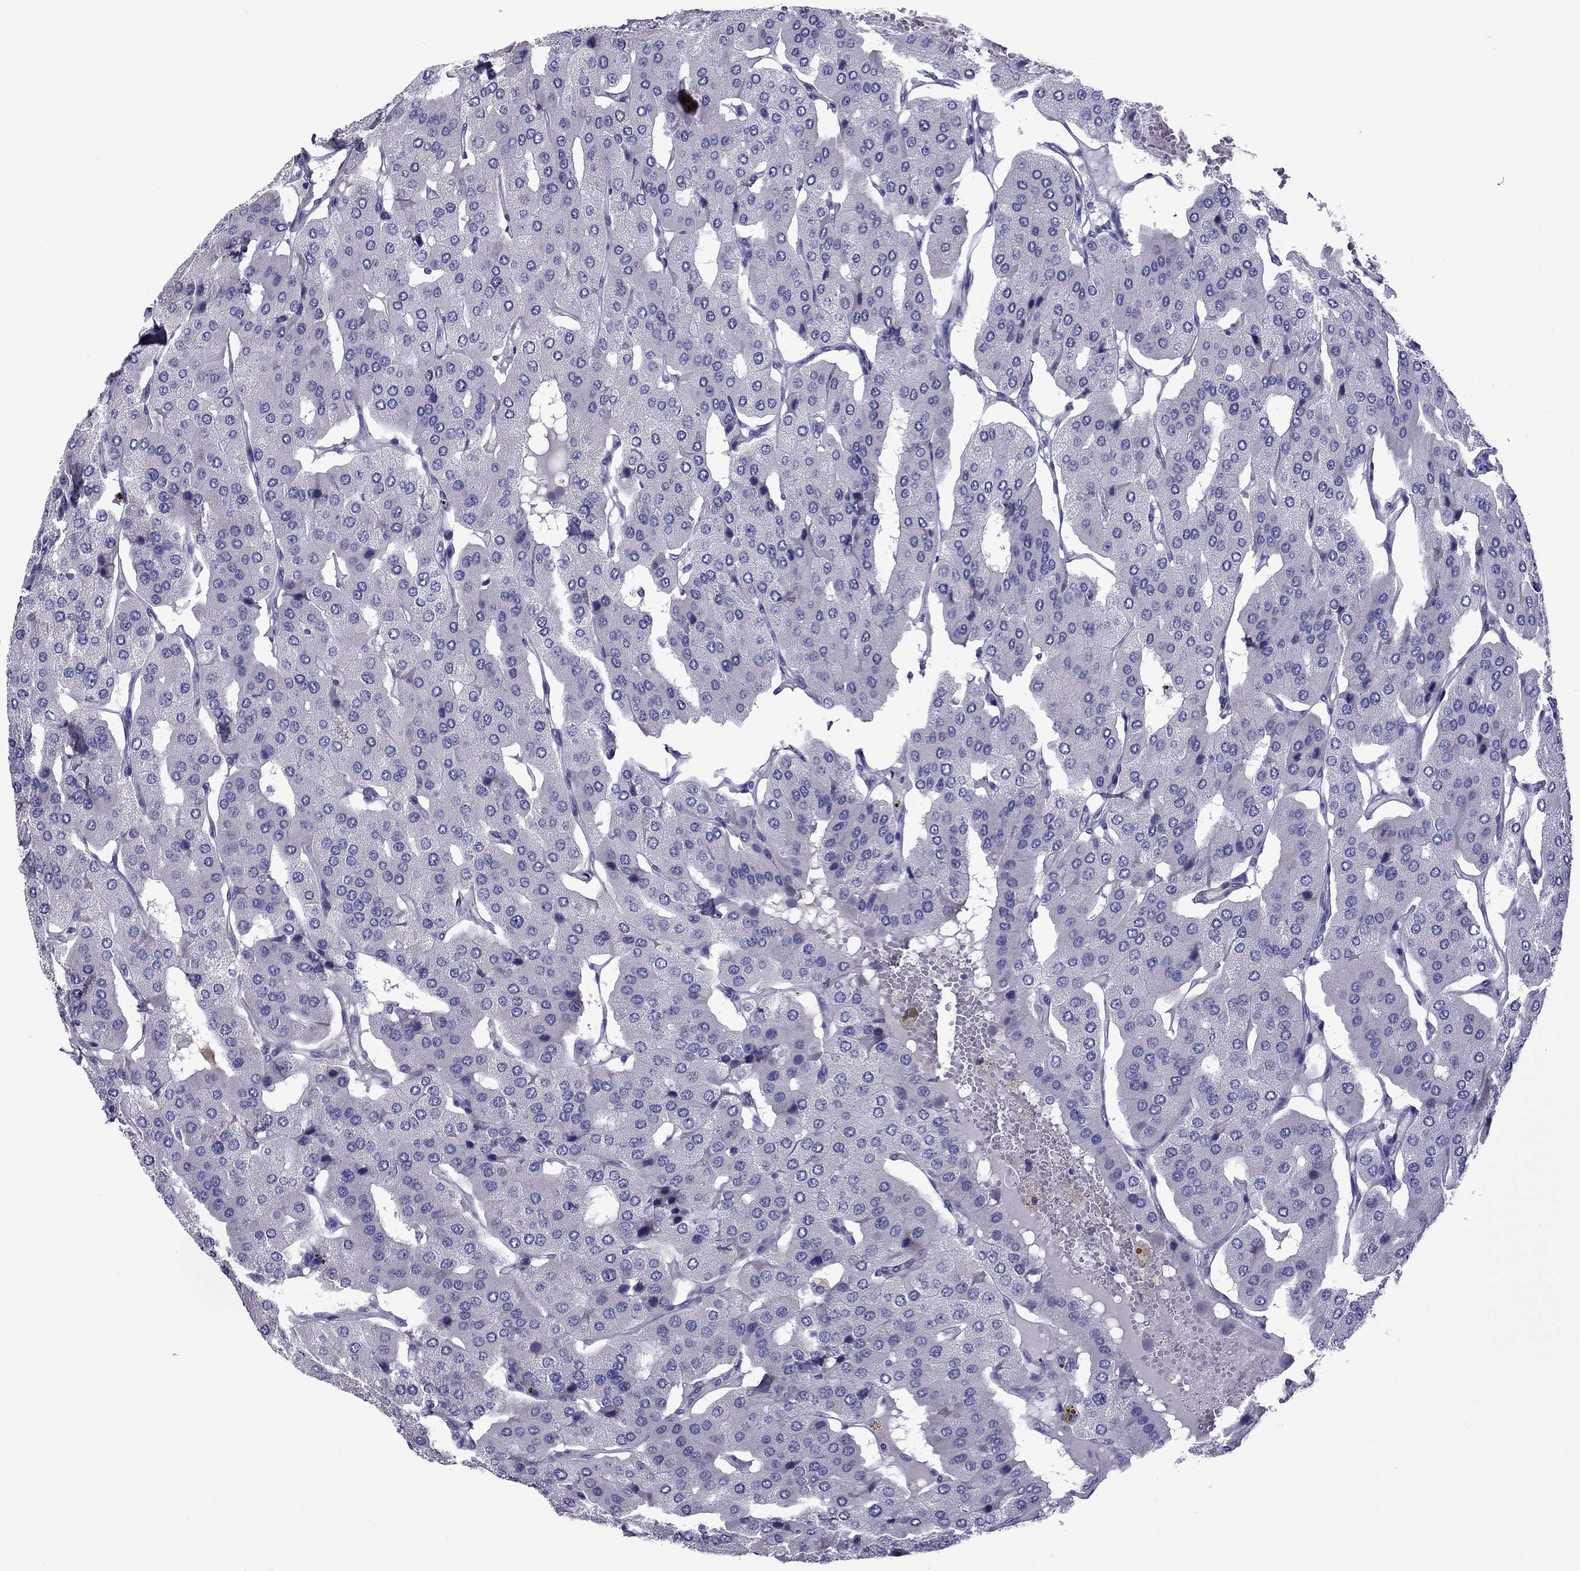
{"staining": {"intensity": "negative", "quantity": "none", "location": "none"}, "tissue": "parathyroid gland", "cell_type": "Glandular cells", "image_type": "normal", "snomed": [{"axis": "morphology", "description": "Normal tissue, NOS"}, {"axis": "morphology", "description": "Adenoma, NOS"}, {"axis": "topography", "description": "Parathyroid gland"}], "caption": "This is an immunohistochemistry (IHC) image of benign parathyroid gland. There is no positivity in glandular cells.", "gene": "CHRNA5", "patient": {"sex": "female", "age": 86}}